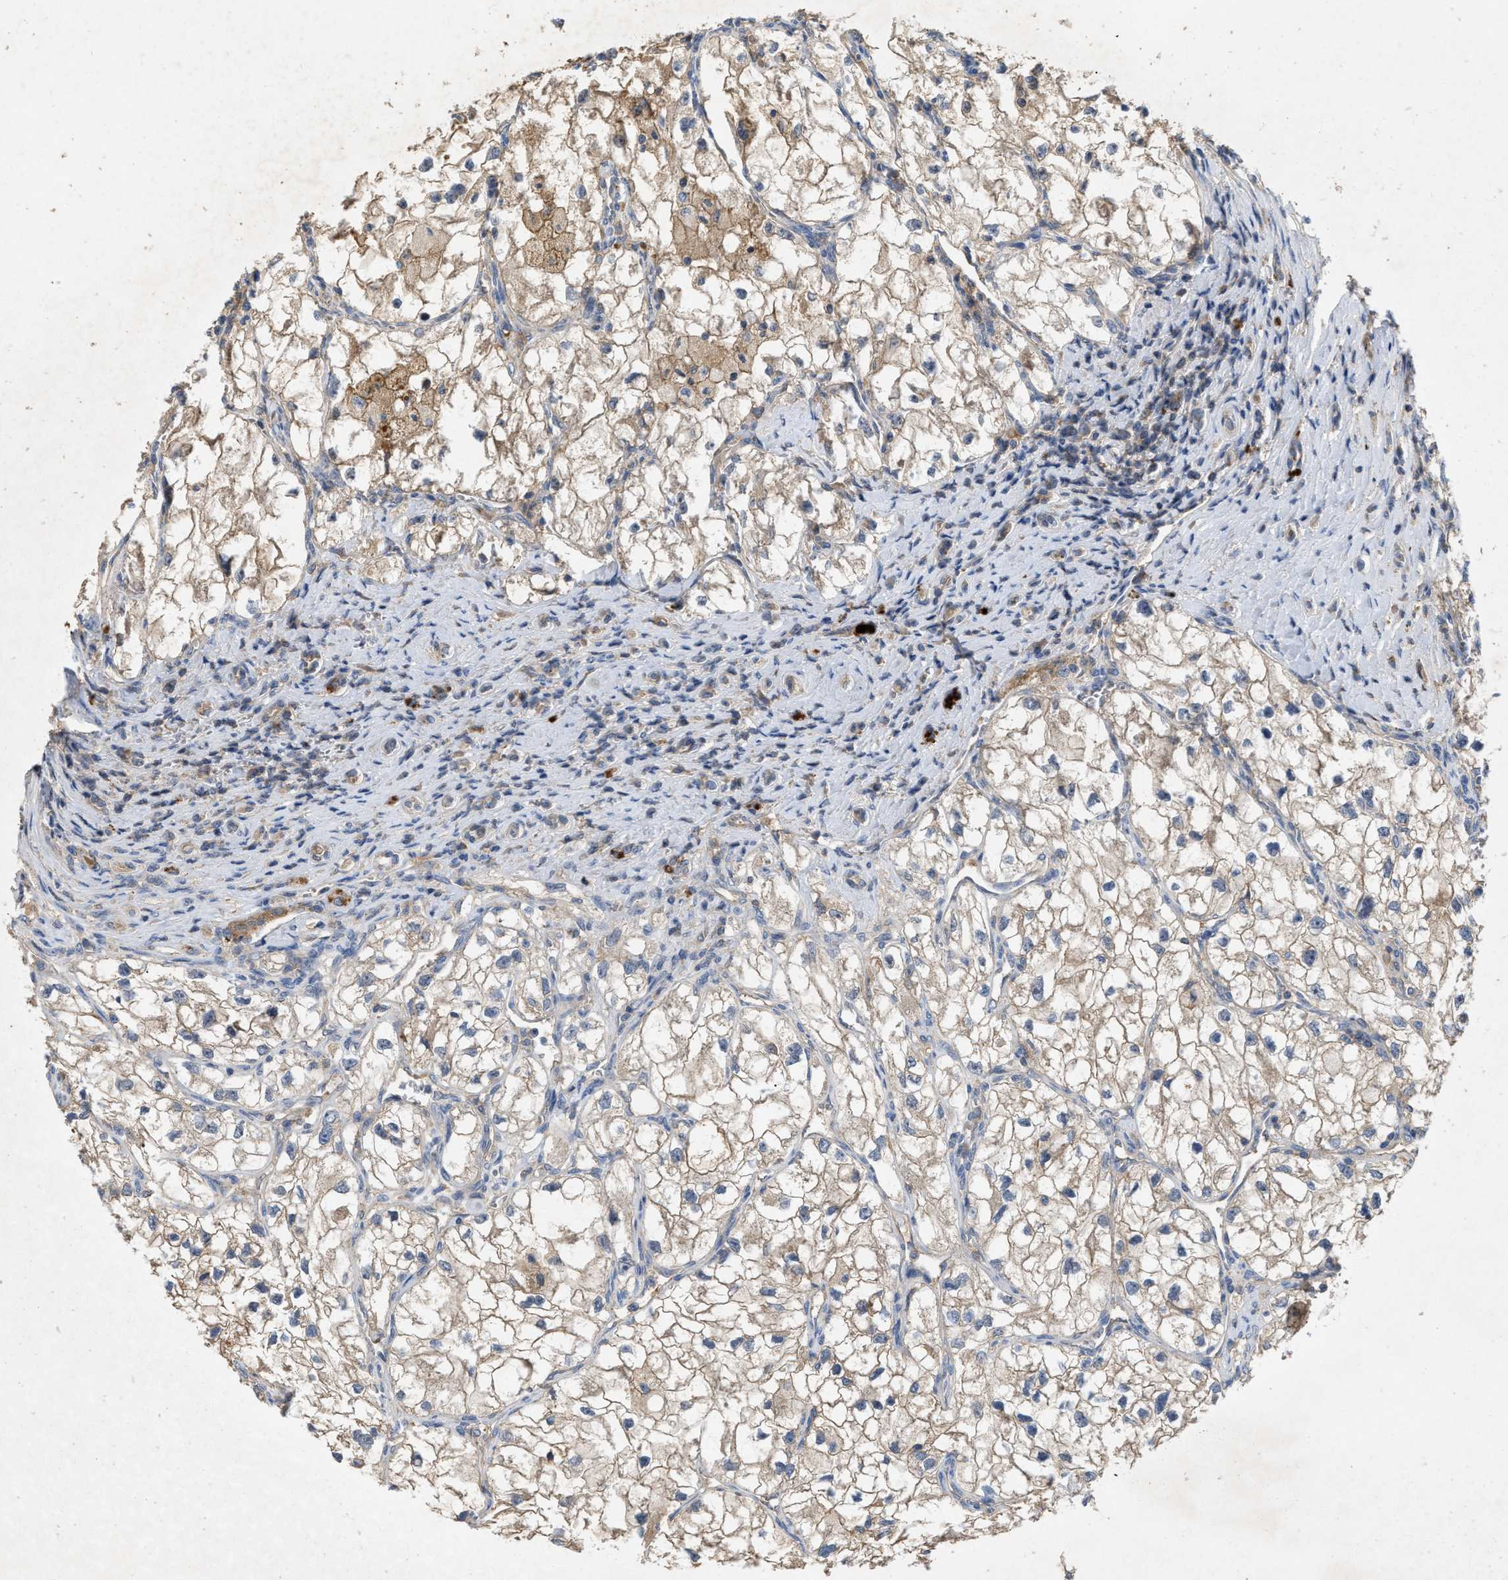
{"staining": {"intensity": "weak", "quantity": ">75%", "location": "cytoplasmic/membranous"}, "tissue": "renal cancer", "cell_type": "Tumor cells", "image_type": "cancer", "snomed": [{"axis": "morphology", "description": "Adenocarcinoma, NOS"}, {"axis": "topography", "description": "Kidney"}], "caption": "Approximately >75% of tumor cells in human renal adenocarcinoma reveal weak cytoplasmic/membranous protein expression as visualized by brown immunohistochemical staining.", "gene": "LPAR2", "patient": {"sex": "female", "age": 70}}